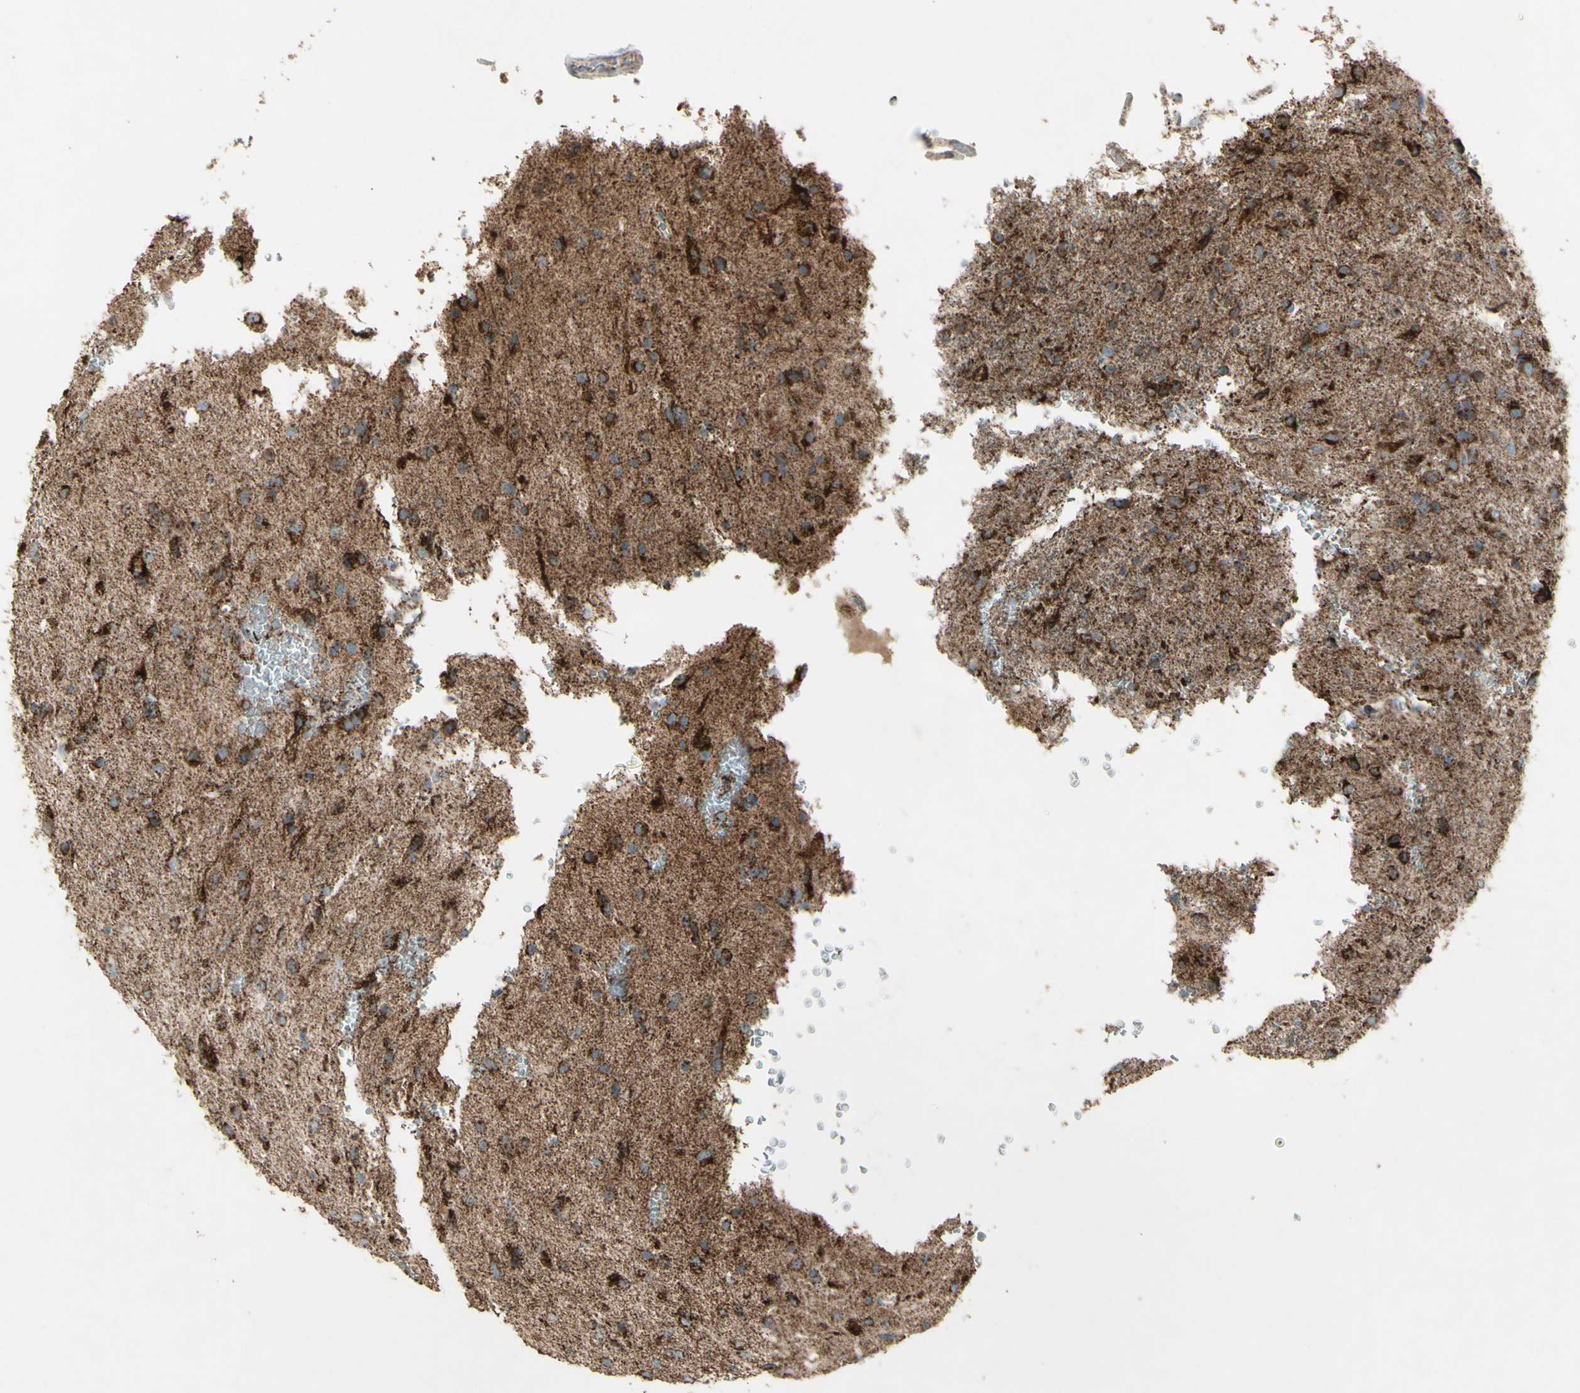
{"staining": {"intensity": "strong", "quantity": ">75%", "location": "cytoplasmic/membranous"}, "tissue": "glioma", "cell_type": "Tumor cells", "image_type": "cancer", "snomed": [{"axis": "morphology", "description": "Glioma, malignant, Low grade"}, {"axis": "topography", "description": "Brain"}], "caption": "Brown immunohistochemical staining in malignant low-grade glioma exhibits strong cytoplasmic/membranous positivity in about >75% of tumor cells. Nuclei are stained in blue.", "gene": "RHOT1", "patient": {"sex": "male", "age": 77}}